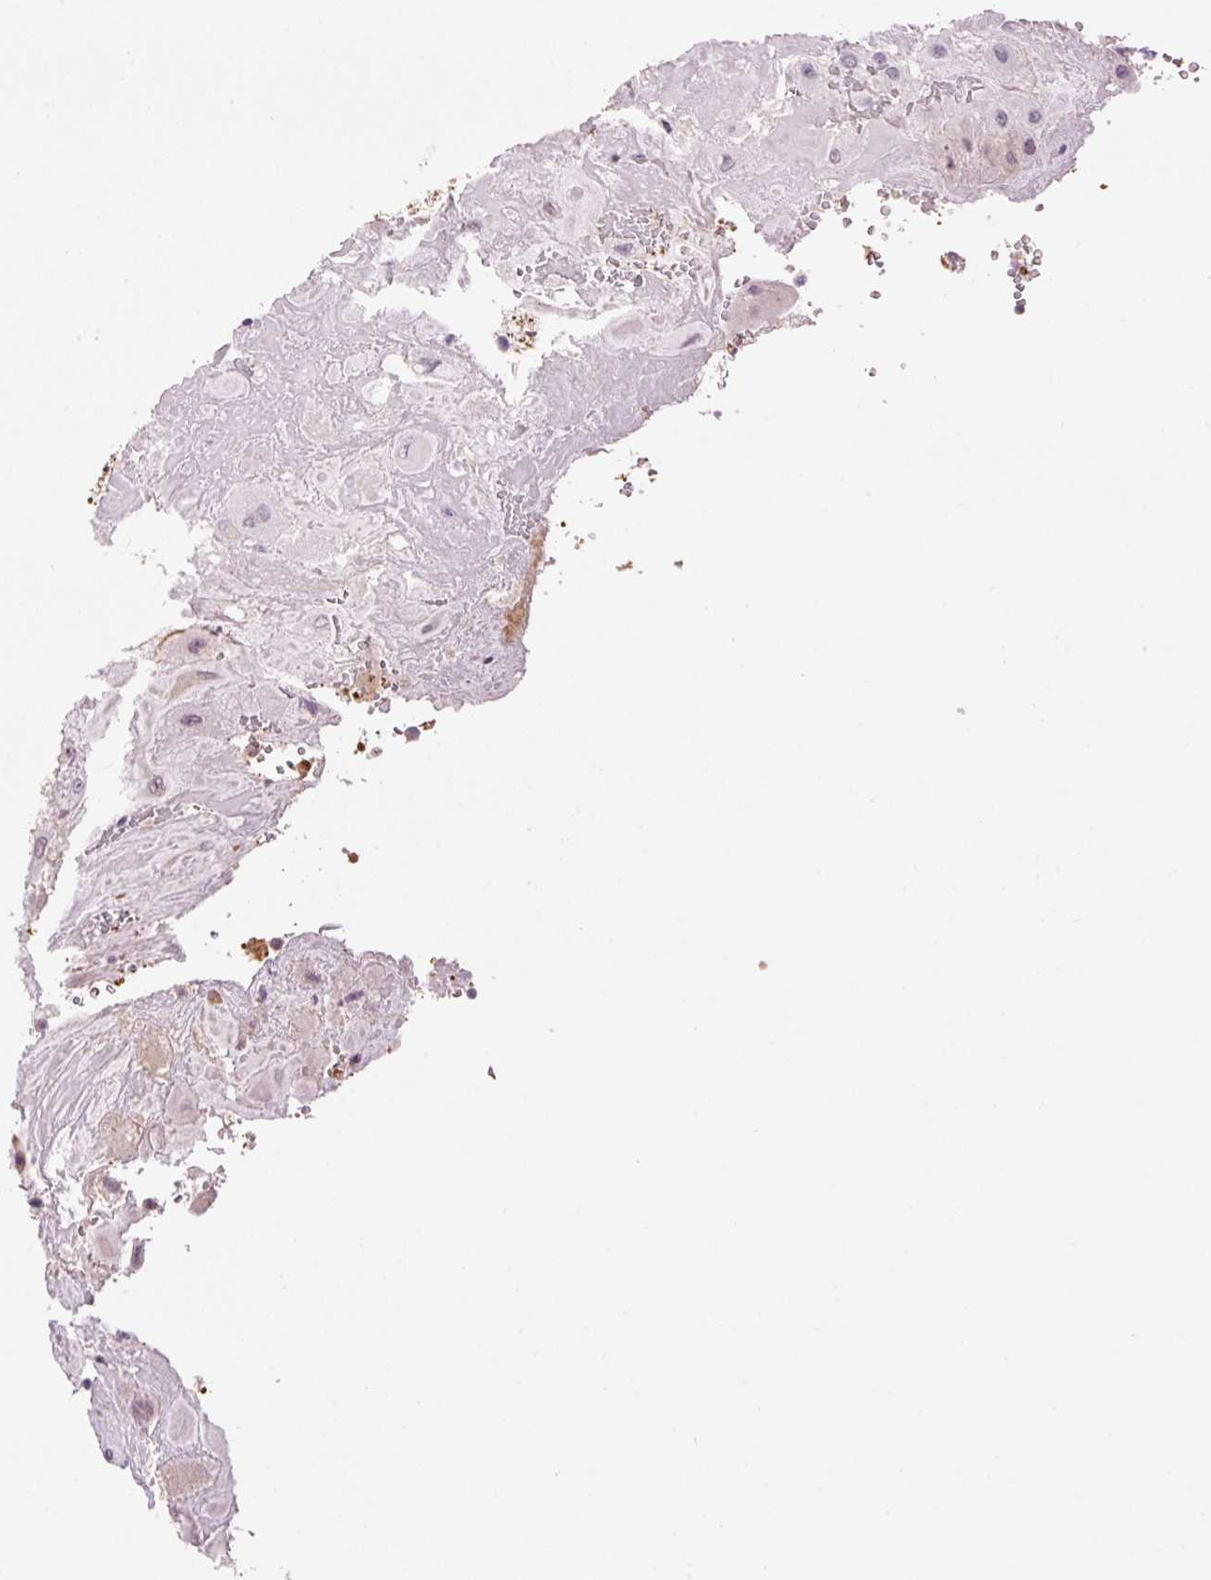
{"staining": {"intensity": "negative", "quantity": "none", "location": "none"}, "tissue": "placenta", "cell_type": "Decidual cells", "image_type": "normal", "snomed": [{"axis": "morphology", "description": "Normal tissue, NOS"}, {"axis": "topography", "description": "Placenta"}], "caption": "High magnification brightfield microscopy of unremarkable placenta stained with DAB (brown) and counterstained with hematoxylin (blue): decidual cells show no significant staining. Nuclei are stained in blue.", "gene": "HNF1A", "patient": {"sex": "female", "age": 32}}